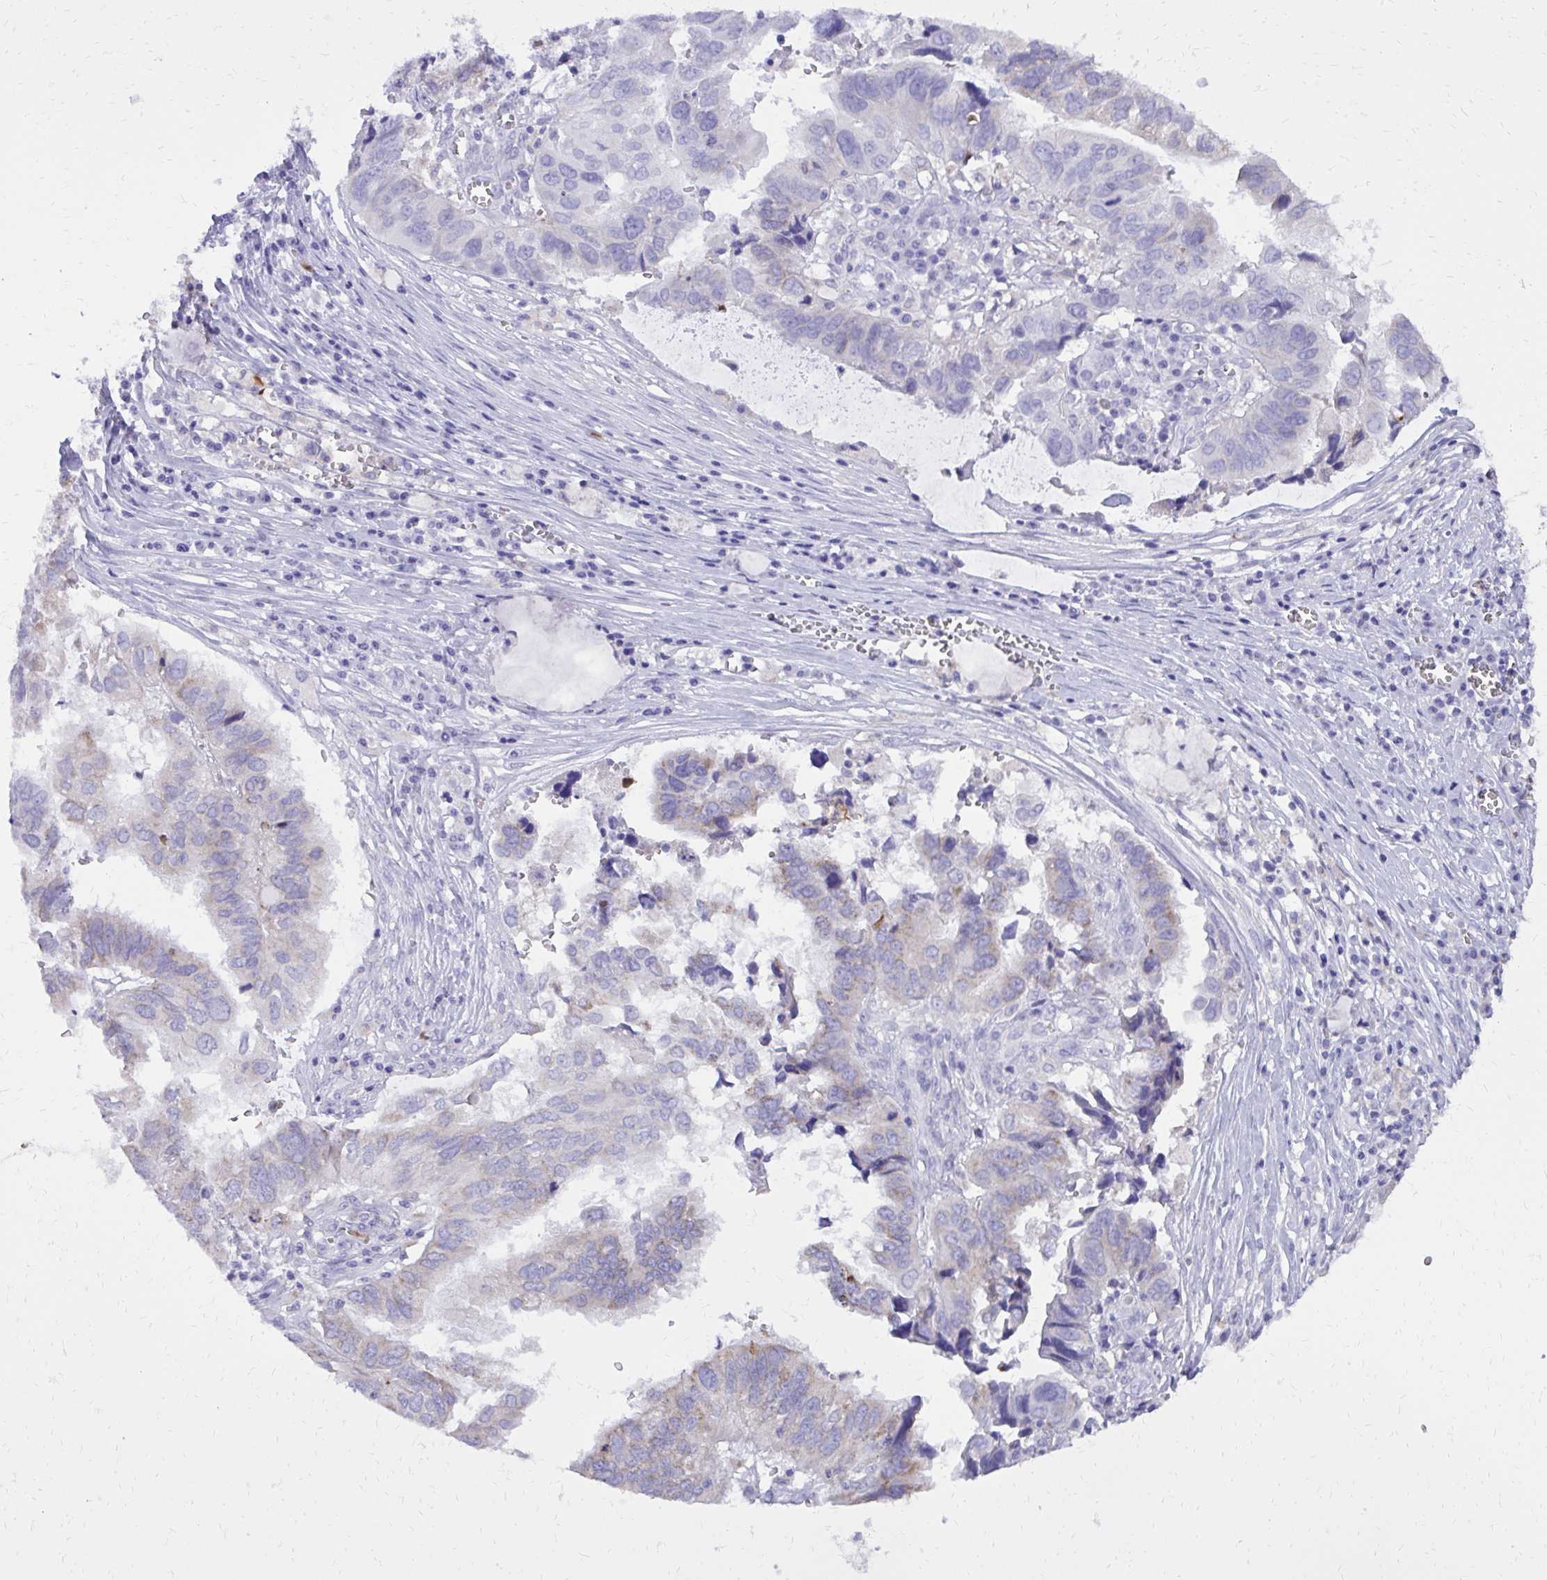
{"staining": {"intensity": "weak", "quantity": "<25%", "location": "cytoplasmic/membranous"}, "tissue": "ovarian cancer", "cell_type": "Tumor cells", "image_type": "cancer", "snomed": [{"axis": "morphology", "description": "Cystadenocarcinoma, serous, NOS"}, {"axis": "topography", "description": "Ovary"}], "caption": "Immunohistochemistry photomicrograph of neoplastic tissue: human ovarian cancer (serous cystadenocarcinoma) stained with DAB exhibits no significant protein expression in tumor cells.", "gene": "CAT", "patient": {"sex": "female", "age": 79}}